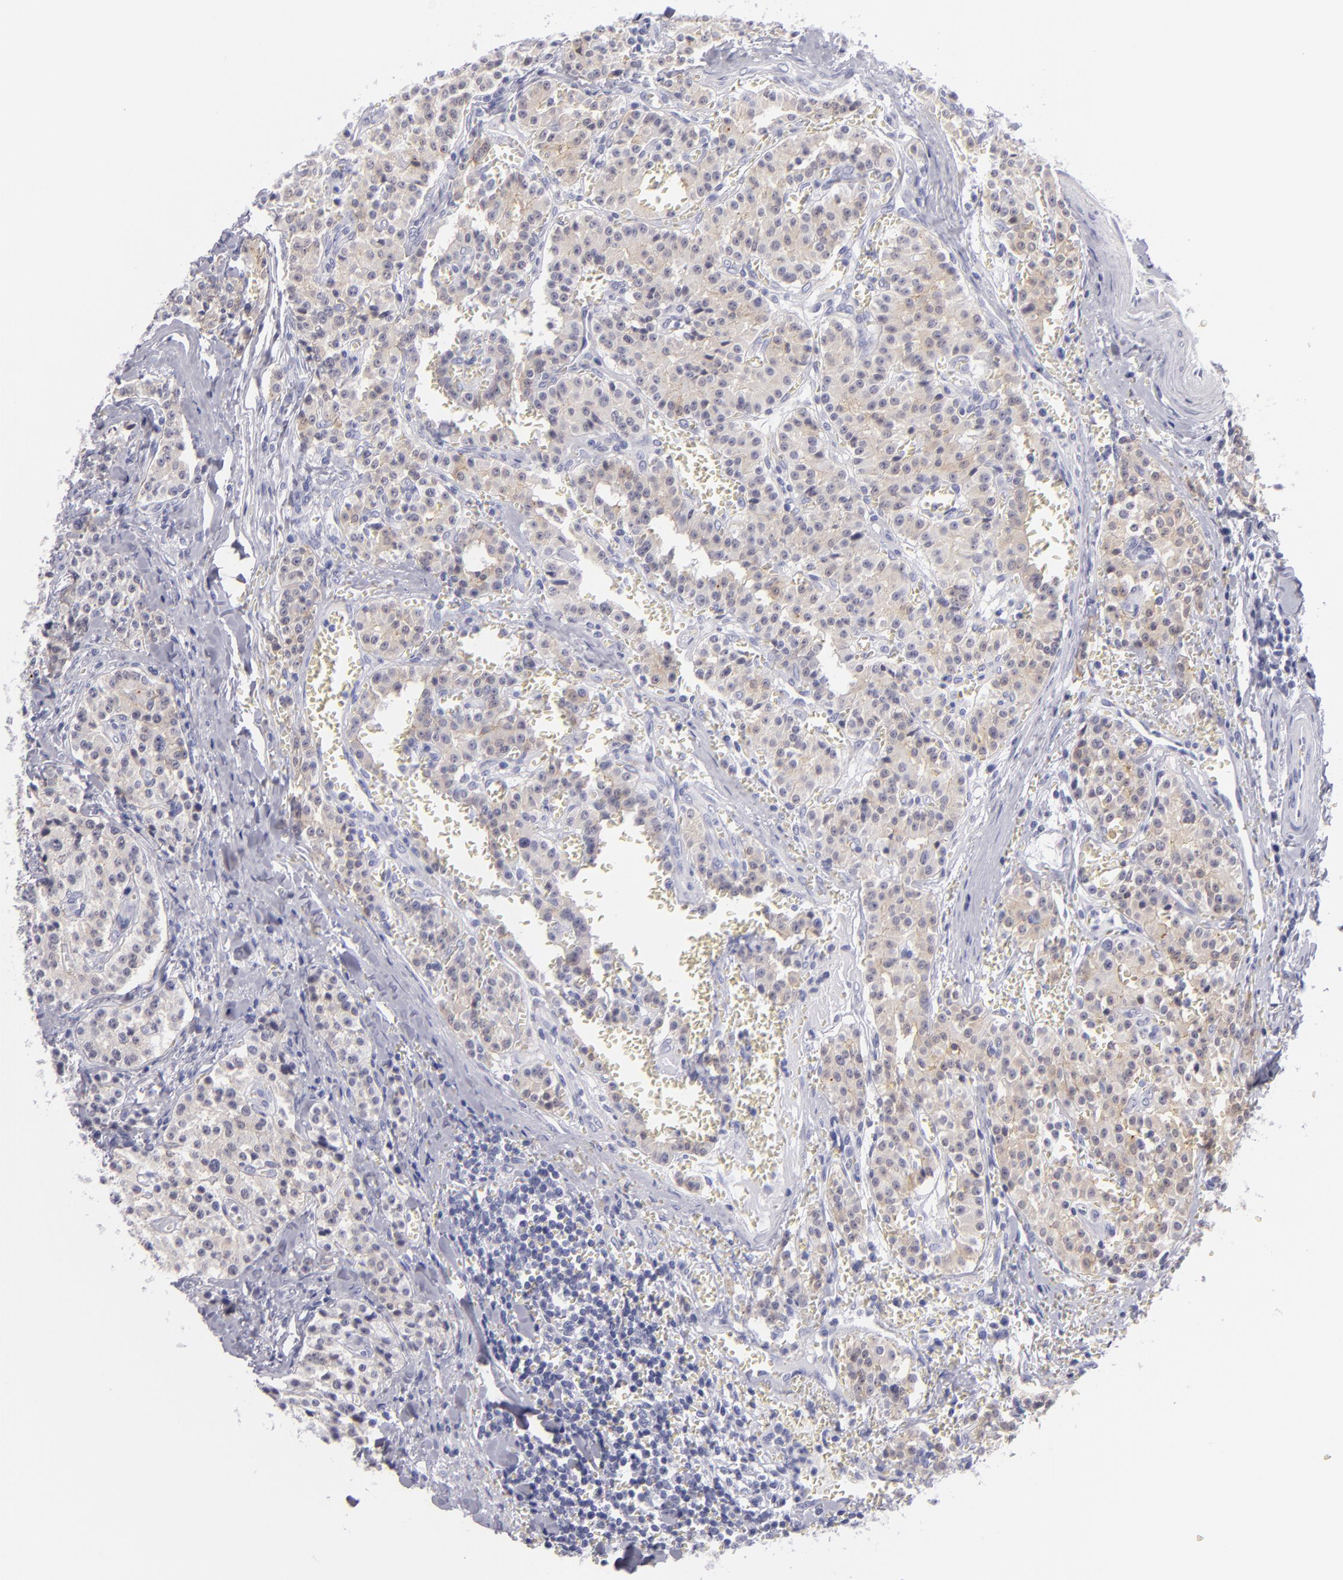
{"staining": {"intensity": "weak", "quantity": ">75%", "location": "cytoplasmic/membranous"}, "tissue": "carcinoid", "cell_type": "Tumor cells", "image_type": "cancer", "snomed": [{"axis": "morphology", "description": "Carcinoid, malignant, NOS"}, {"axis": "topography", "description": "Stomach"}], "caption": "Protein expression analysis of human malignant carcinoid reveals weak cytoplasmic/membranous positivity in about >75% of tumor cells.", "gene": "VIL1", "patient": {"sex": "female", "age": 76}}